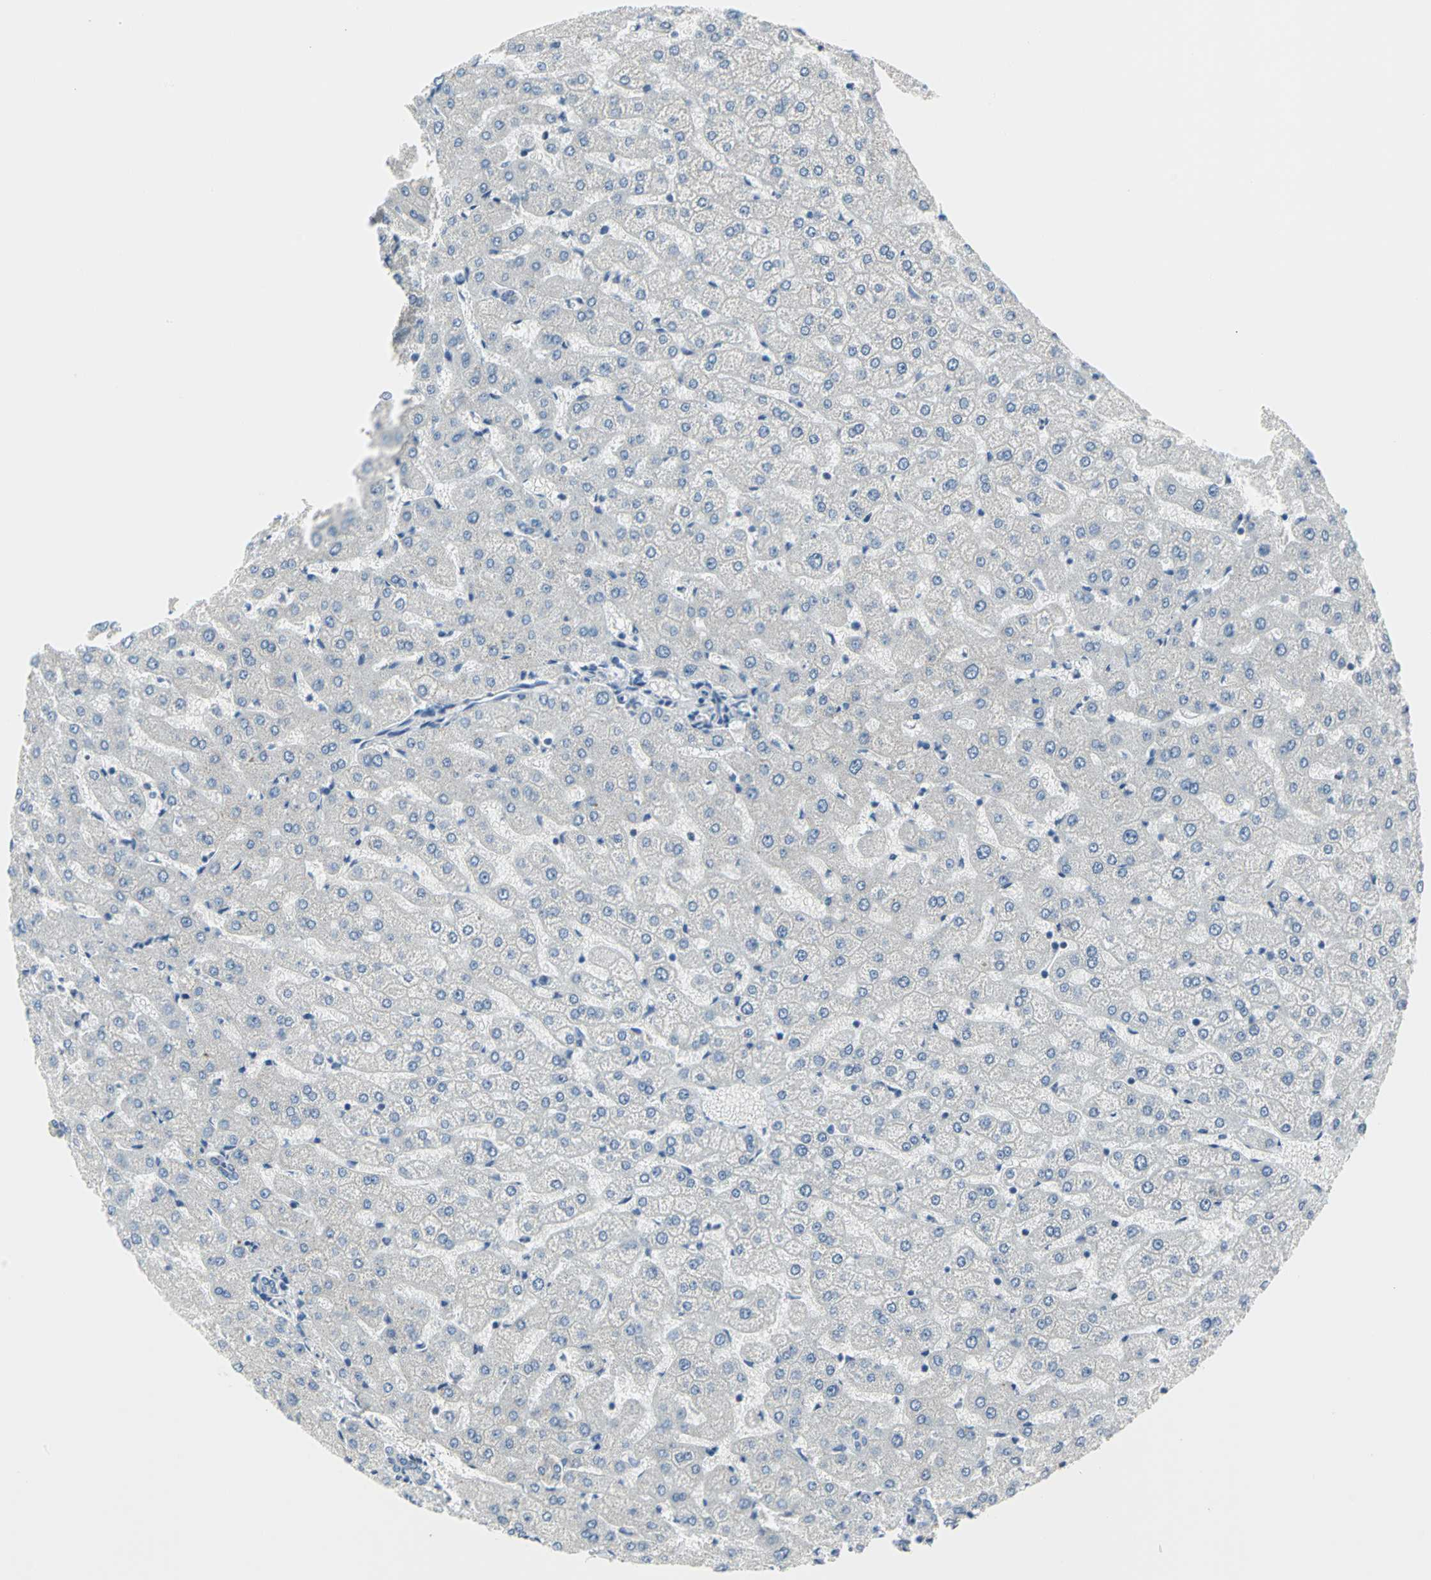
{"staining": {"intensity": "negative", "quantity": "none", "location": "none"}, "tissue": "liver", "cell_type": "Cholangiocytes", "image_type": "normal", "snomed": [{"axis": "morphology", "description": "Normal tissue, NOS"}, {"axis": "morphology", "description": "Fibrosis, NOS"}, {"axis": "topography", "description": "Liver"}], "caption": "Immunohistochemistry of normal human liver reveals no positivity in cholangiocytes.", "gene": "ALOX15", "patient": {"sex": "female", "age": 29}}